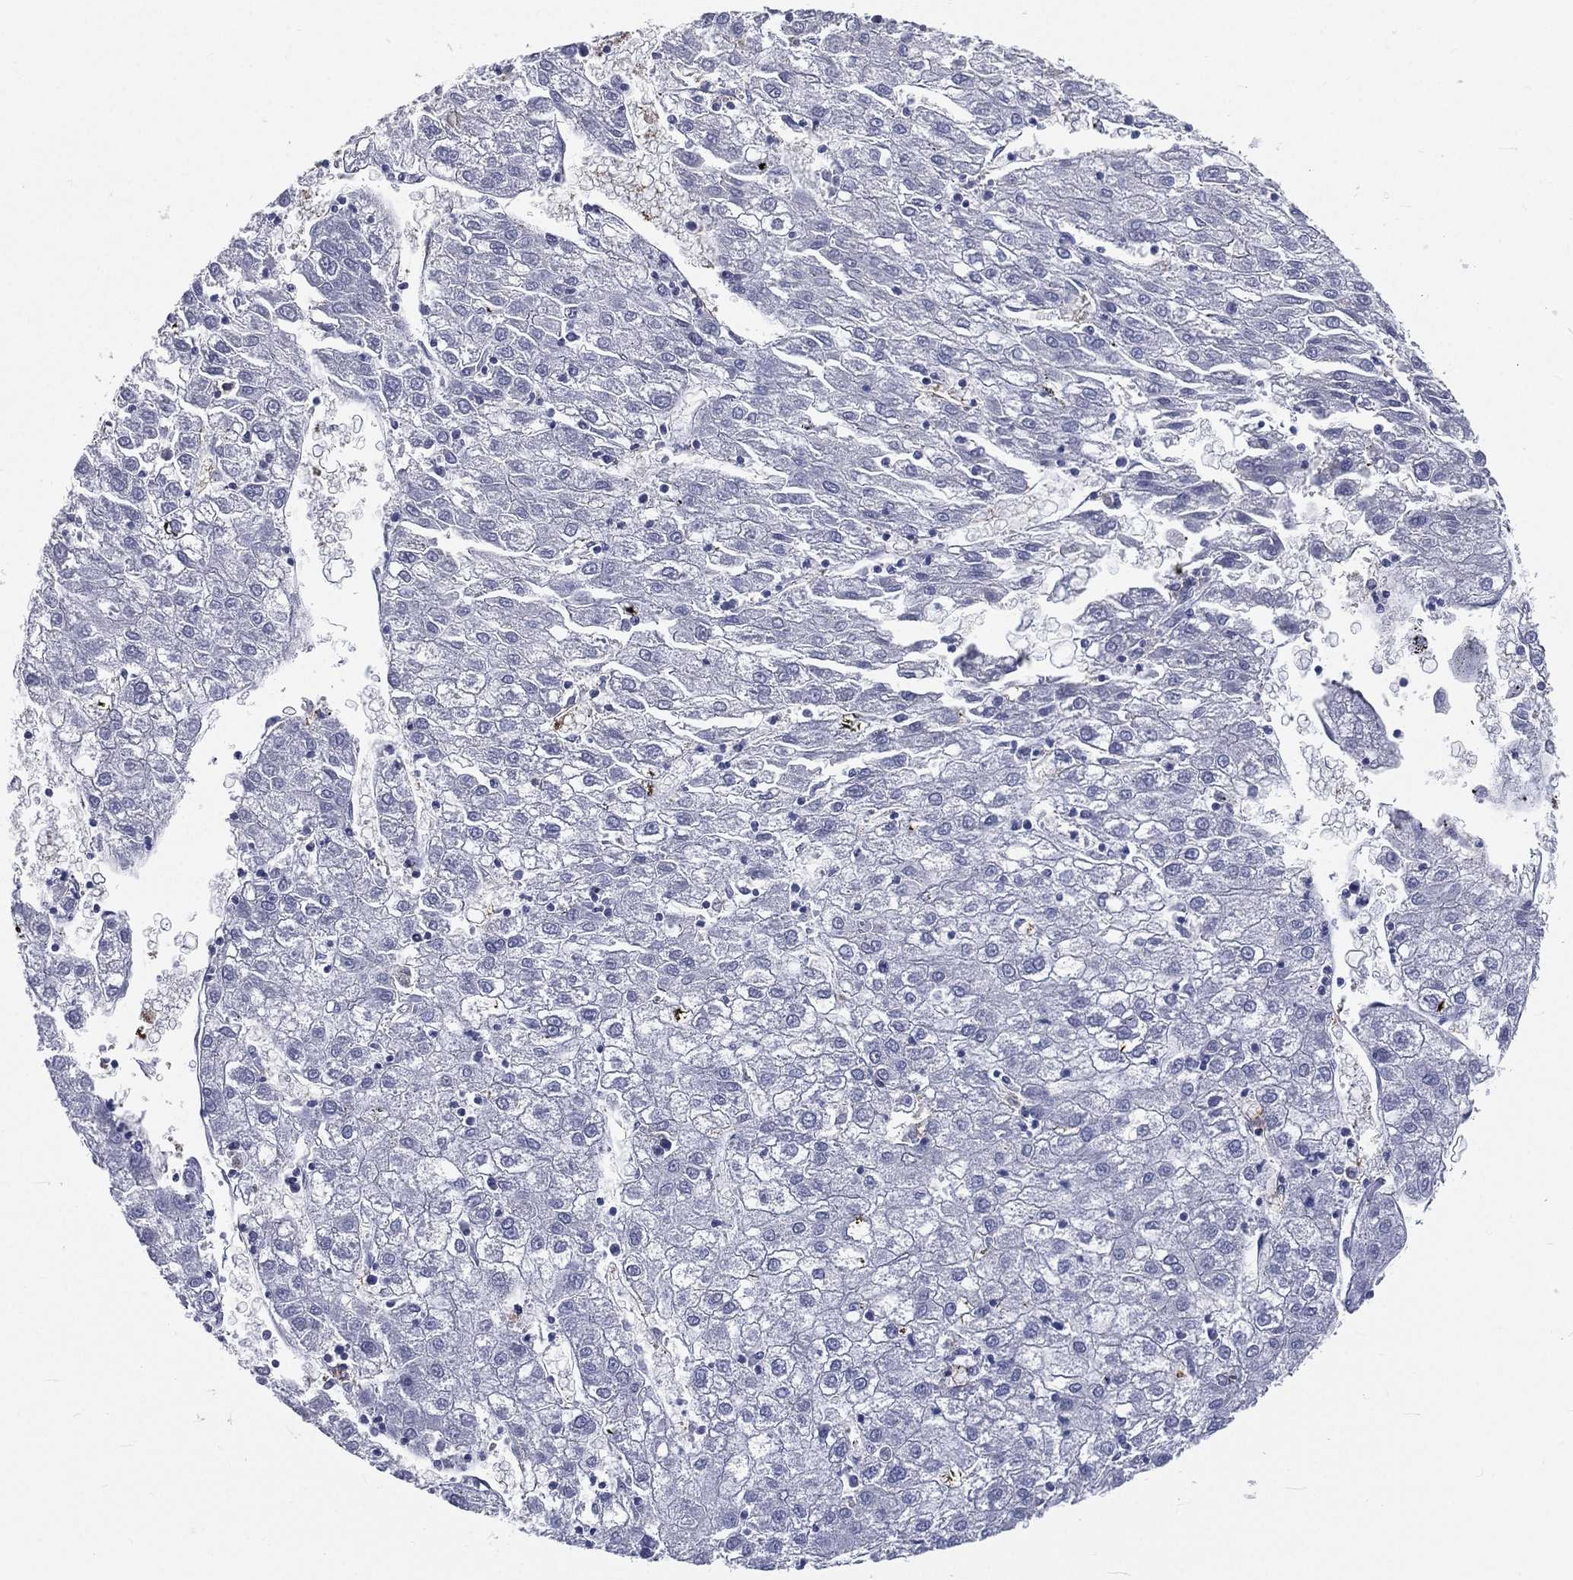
{"staining": {"intensity": "negative", "quantity": "none", "location": "none"}, "tissue": "liver cancer", "cell_type": "Tumor cells", "image_type": "cancer", "snomed": [{"axis": "morphology", "description": "Carcinoma, Hepatocellular, NOS"}, {"axis": "topography", "description": "Liver"}], "caption": "IHC histopathology image of liver hepatocellular carcinoma stained for a protein (brown), which reveals no staining in tumor cells.", "gene": "BASP1", "patient": {"sex": "male", "age": 72}}